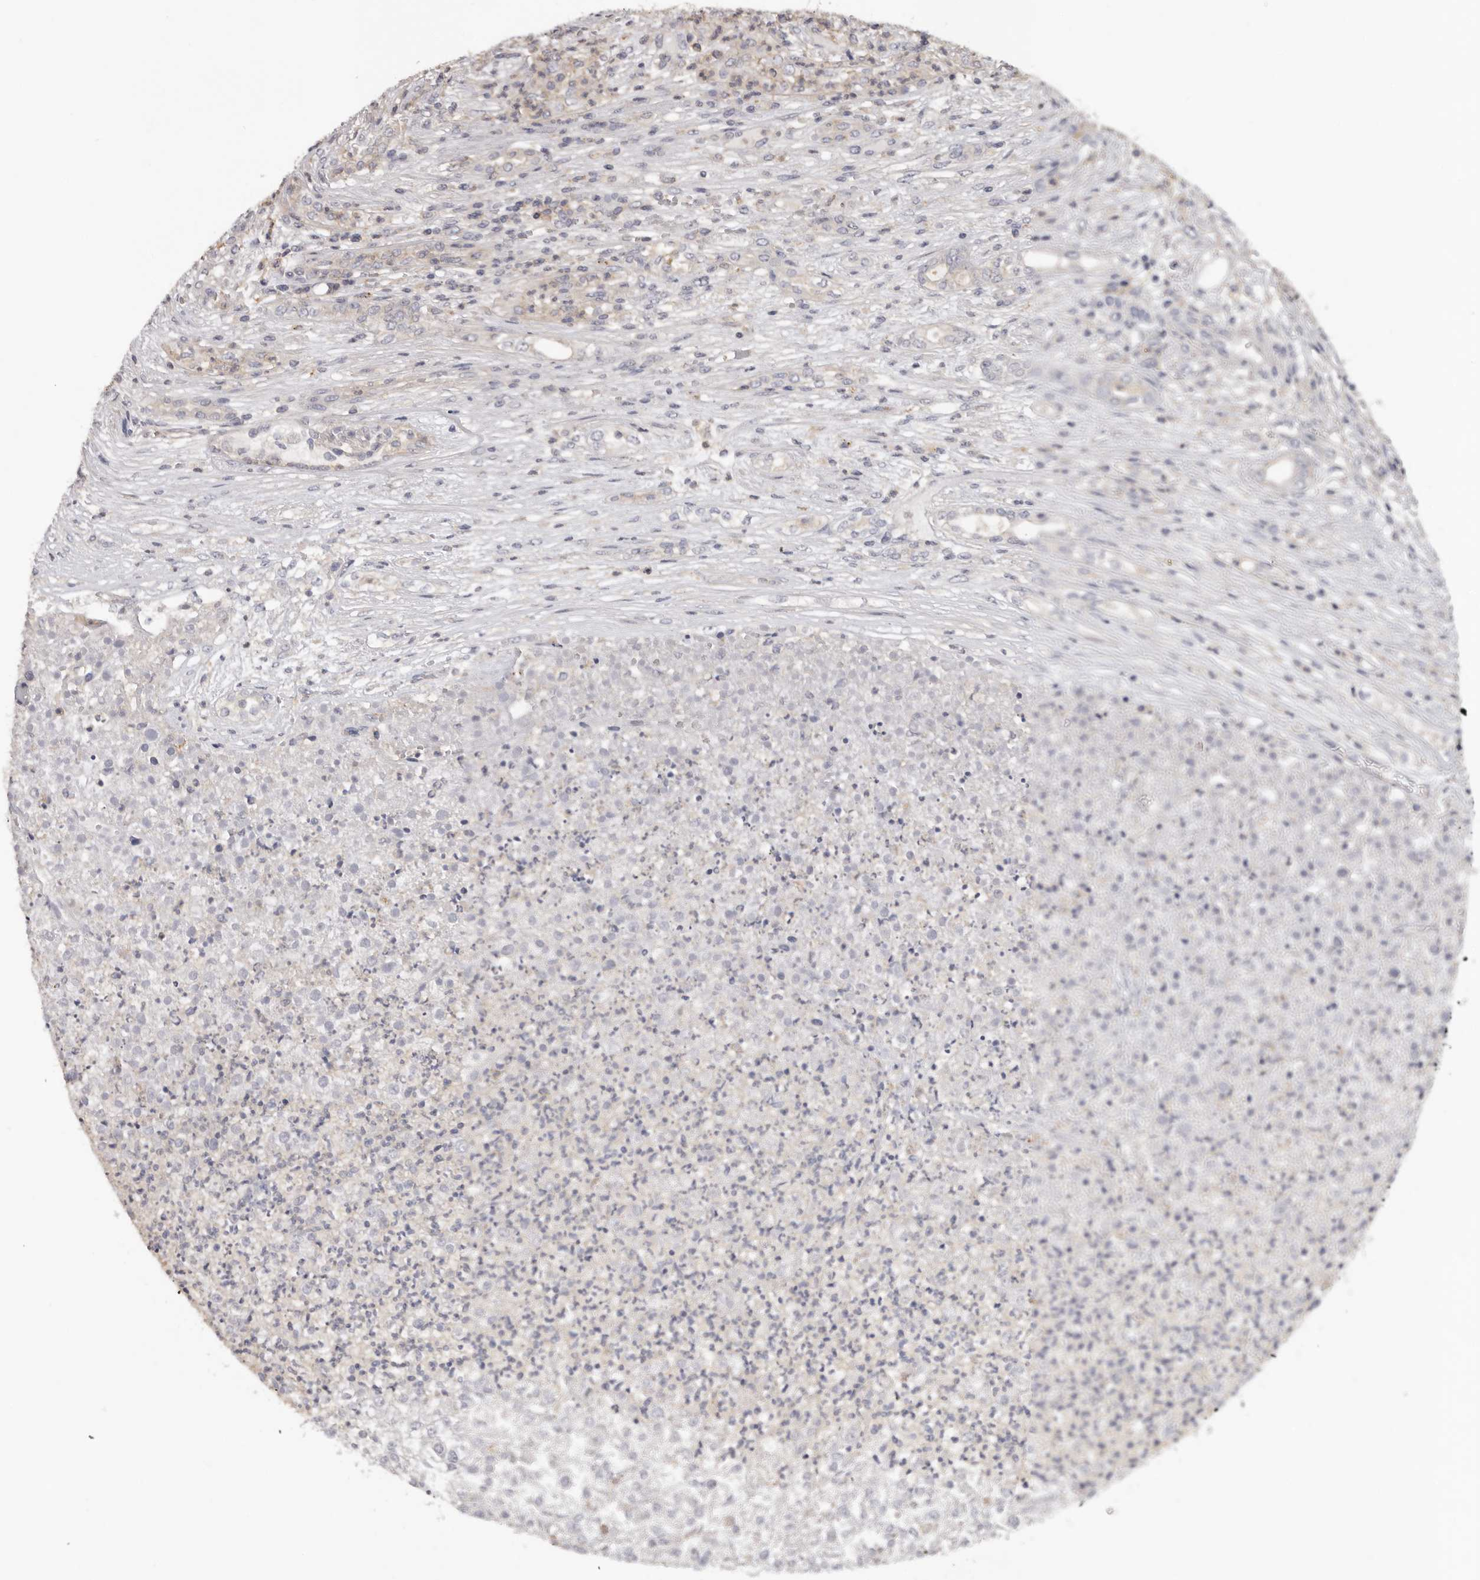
{"staining": {"intensity": "negative", "quantity": "none", "location": "none"}, "tissue": "renal cancer", "cell_type": "Tumor cells", "image_type": "cancer", "snomed": [{"axis": "morphology", "description": "Adenocarcinoma, NOS"}, {"axis": "topography", "description": "Kidney"}], "caption": "High magnification brightfield microscopy of renal cancer stained with DAB (3,3'-diaminobenzidine) (brown) and counterstained with hematoxylin (blue): tumor cells show no significant expression.", "gene": "WDTC1", "patient": {"sex": "female", "age": 54}}